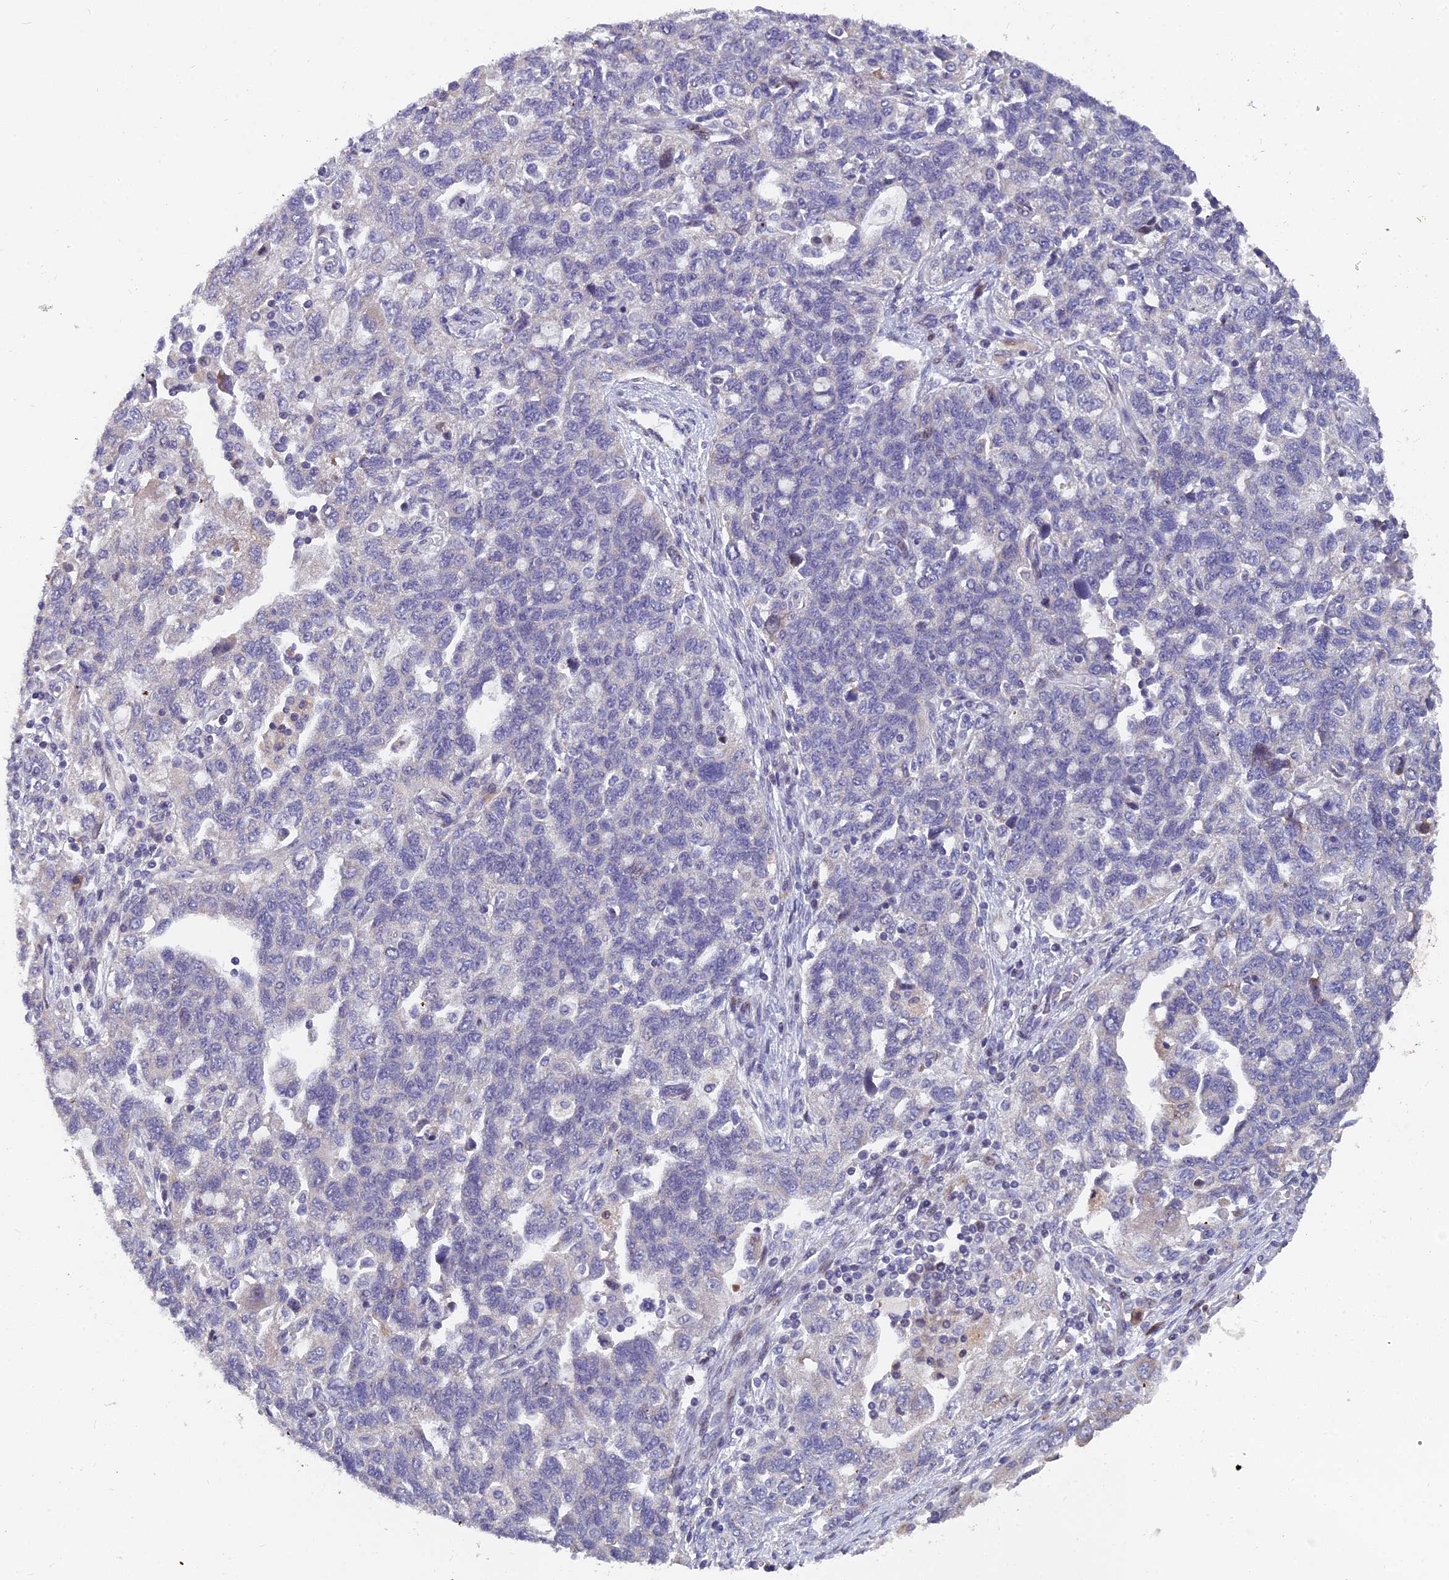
{"staining": {"intensity": "negative", "quantity": "none", "location": "none"}, "tissue": "ovarian cancer", "cell_type": "Tumor cells", "image_type": "cancer", "snomed": [{"axis": "morphology", "description": "Carcinoma, NOS"}, {"axis": "morphology", "description": "Cystadenocarcinoma, serous, NOS"}, {"axis": "topography", "description": "Ovary"}], "caption": "High magnification brightfield microscopy of ovarian cancer (carcinoma) stained with DAB (3,3'-diaminobenzidine) (brown) and counterstained with hematoxylin (blue): tumor cells show no significant positivity.", "gene": "RAB28", "patient": {"sex": "female", "age": 69}}